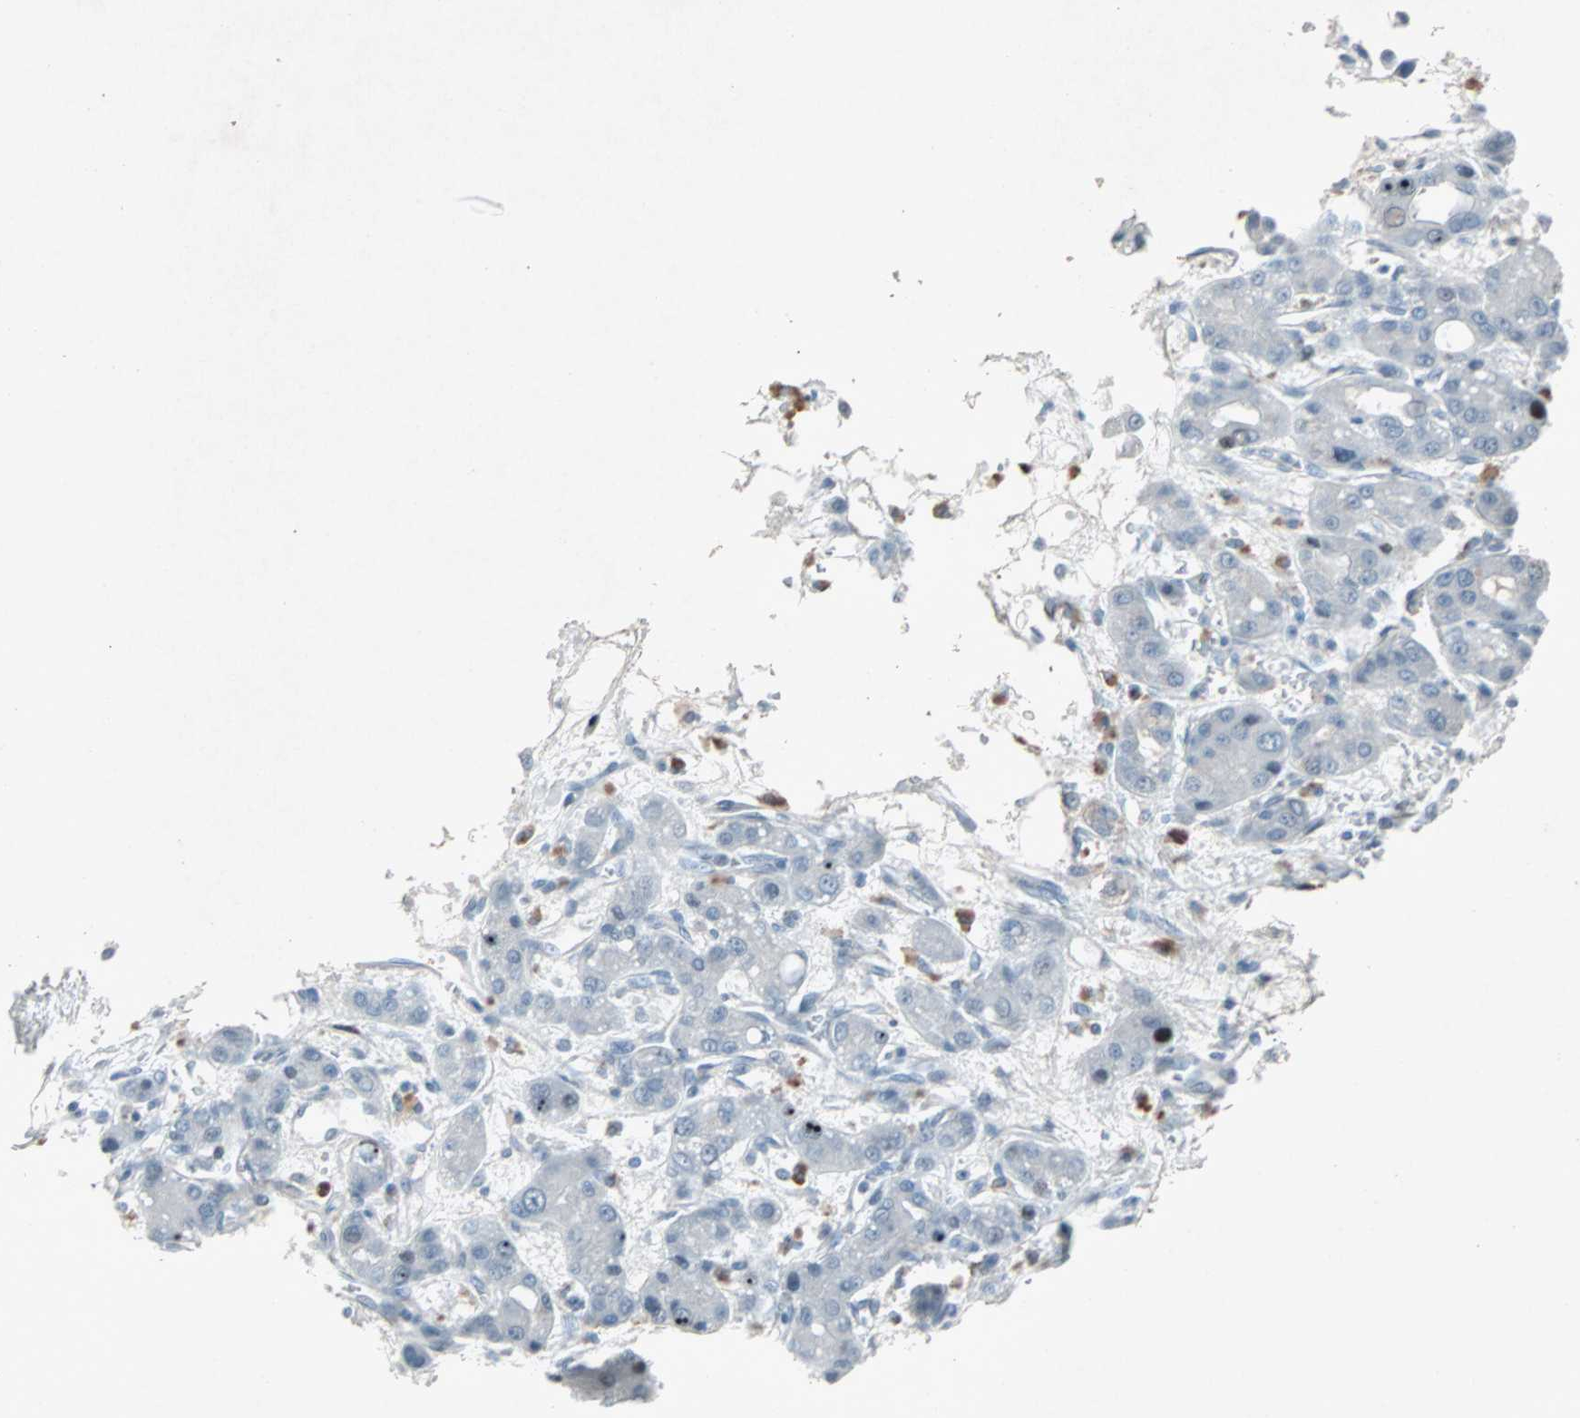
{"staining": {"intensity": "negative", "quantity": "none", "location": "none"}, "tissue": "liver cancer", "cell_type": "Tumor cells", "image_type": "cancer", "snomed": [{"axis": "morphology", "description": "Carcinoma, Hepatocellular, NOS"}, {"axis": "topography", "description": "Liver"}], "caption": "Tumor cells are negative for brown protein staining in liver cancer (hepatocellular carcinoma). (Brightfield microscopy of DAB immunohistochemistry at high magnification).", "gene": "LANCL3", "patient": {"sex": "male", "age": 55}}